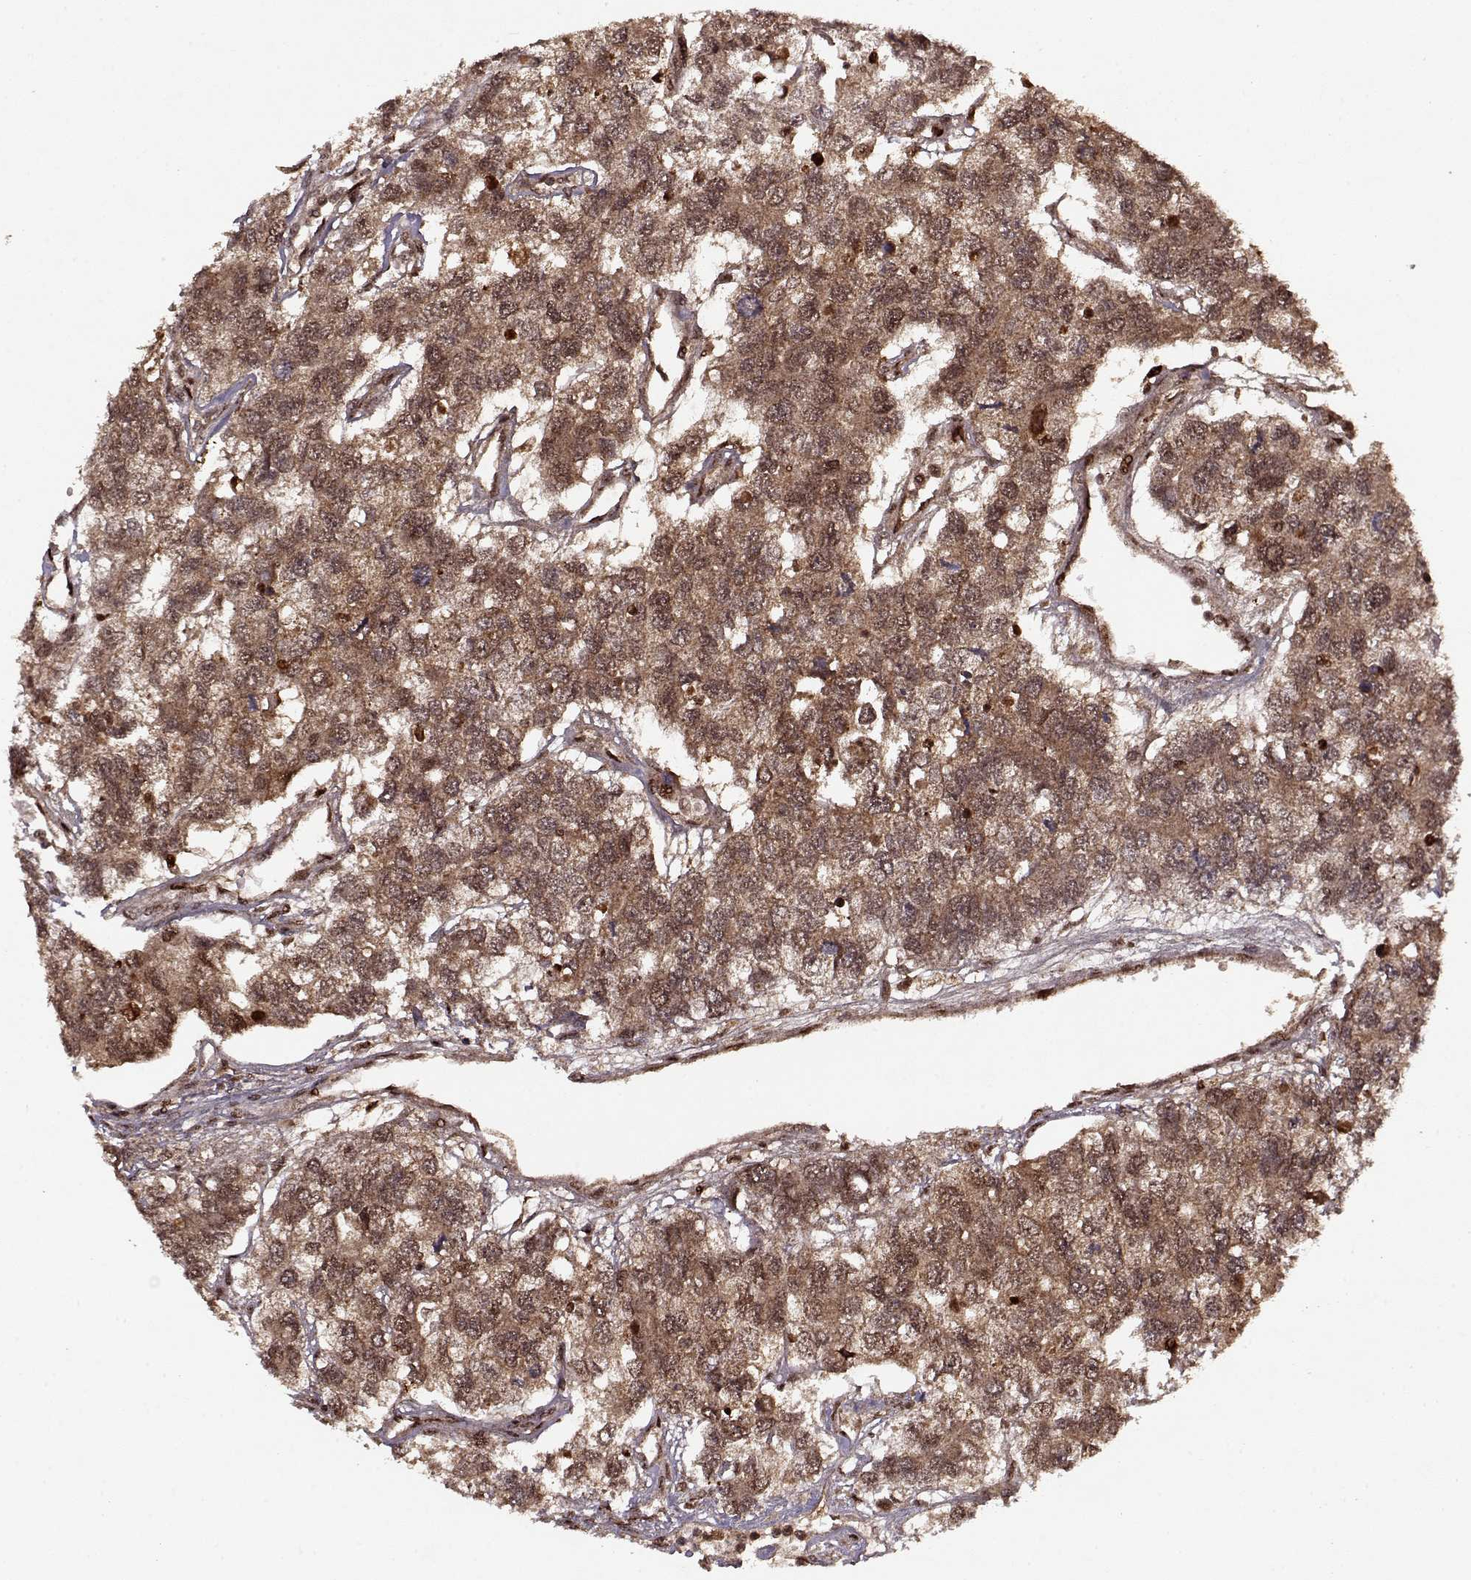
{"staining": {"intensity": "moderate", "quantity": ">75%", "location": "cytoplasmic/membranous"}, "tissue": "testis cancer", "cell_type": "Tumor cells", "image_type": "cancer", "snomed": [{"axis": "morphology", "description": "Seminoma, NOS"}, {"axis": "topography", "description": "Testis"}], "caption": "This is an image of IHC staining of testis cancer (seminoma), which shows moderate staining in the cytoplasmic/membranous of tumor cells.", "gene": "PSMA7", "patient": {"sex": "male", "age": 52}}